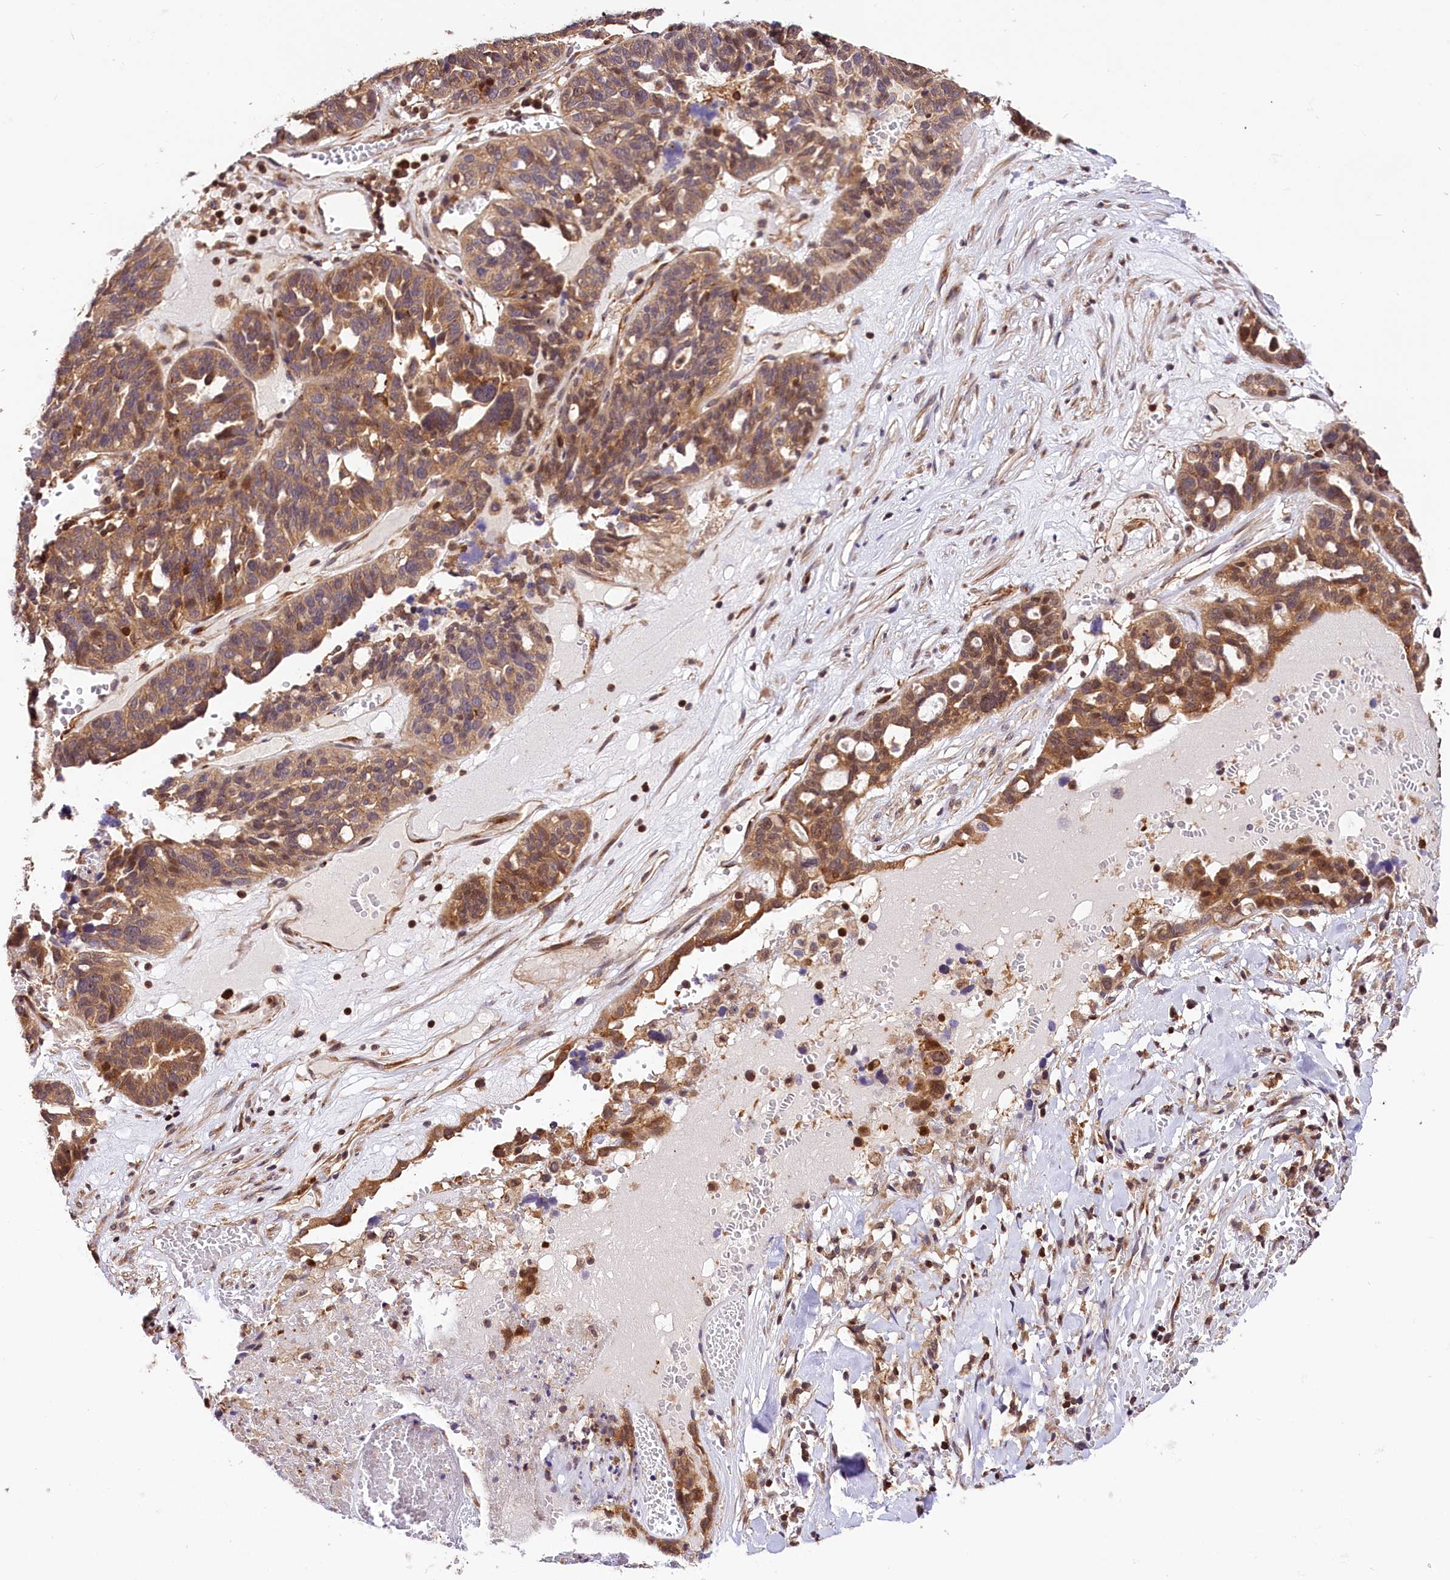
{"staining": {"intensity": "moderate", "quantity": ">75%", "location": "cytoplasmic/membranous"}, "tissue": "ovarian cancer", "cell_type": "Tumor cells", "image_type": "cancer", "snomed": [{"axis": "morphology", "description": "Cystadenocarcinoma, serous, NOS"}, {"axis": "topography", "description": "Ovary"}], "caption": "Ovarian serous cystadenocarcinoma stained with IHC reveals moderate cytoplasmic/membranous expression in approximately >75% of tumor cells.", "gene": "CHORDC1", "patient": {"sex": "female", "age": 59}}